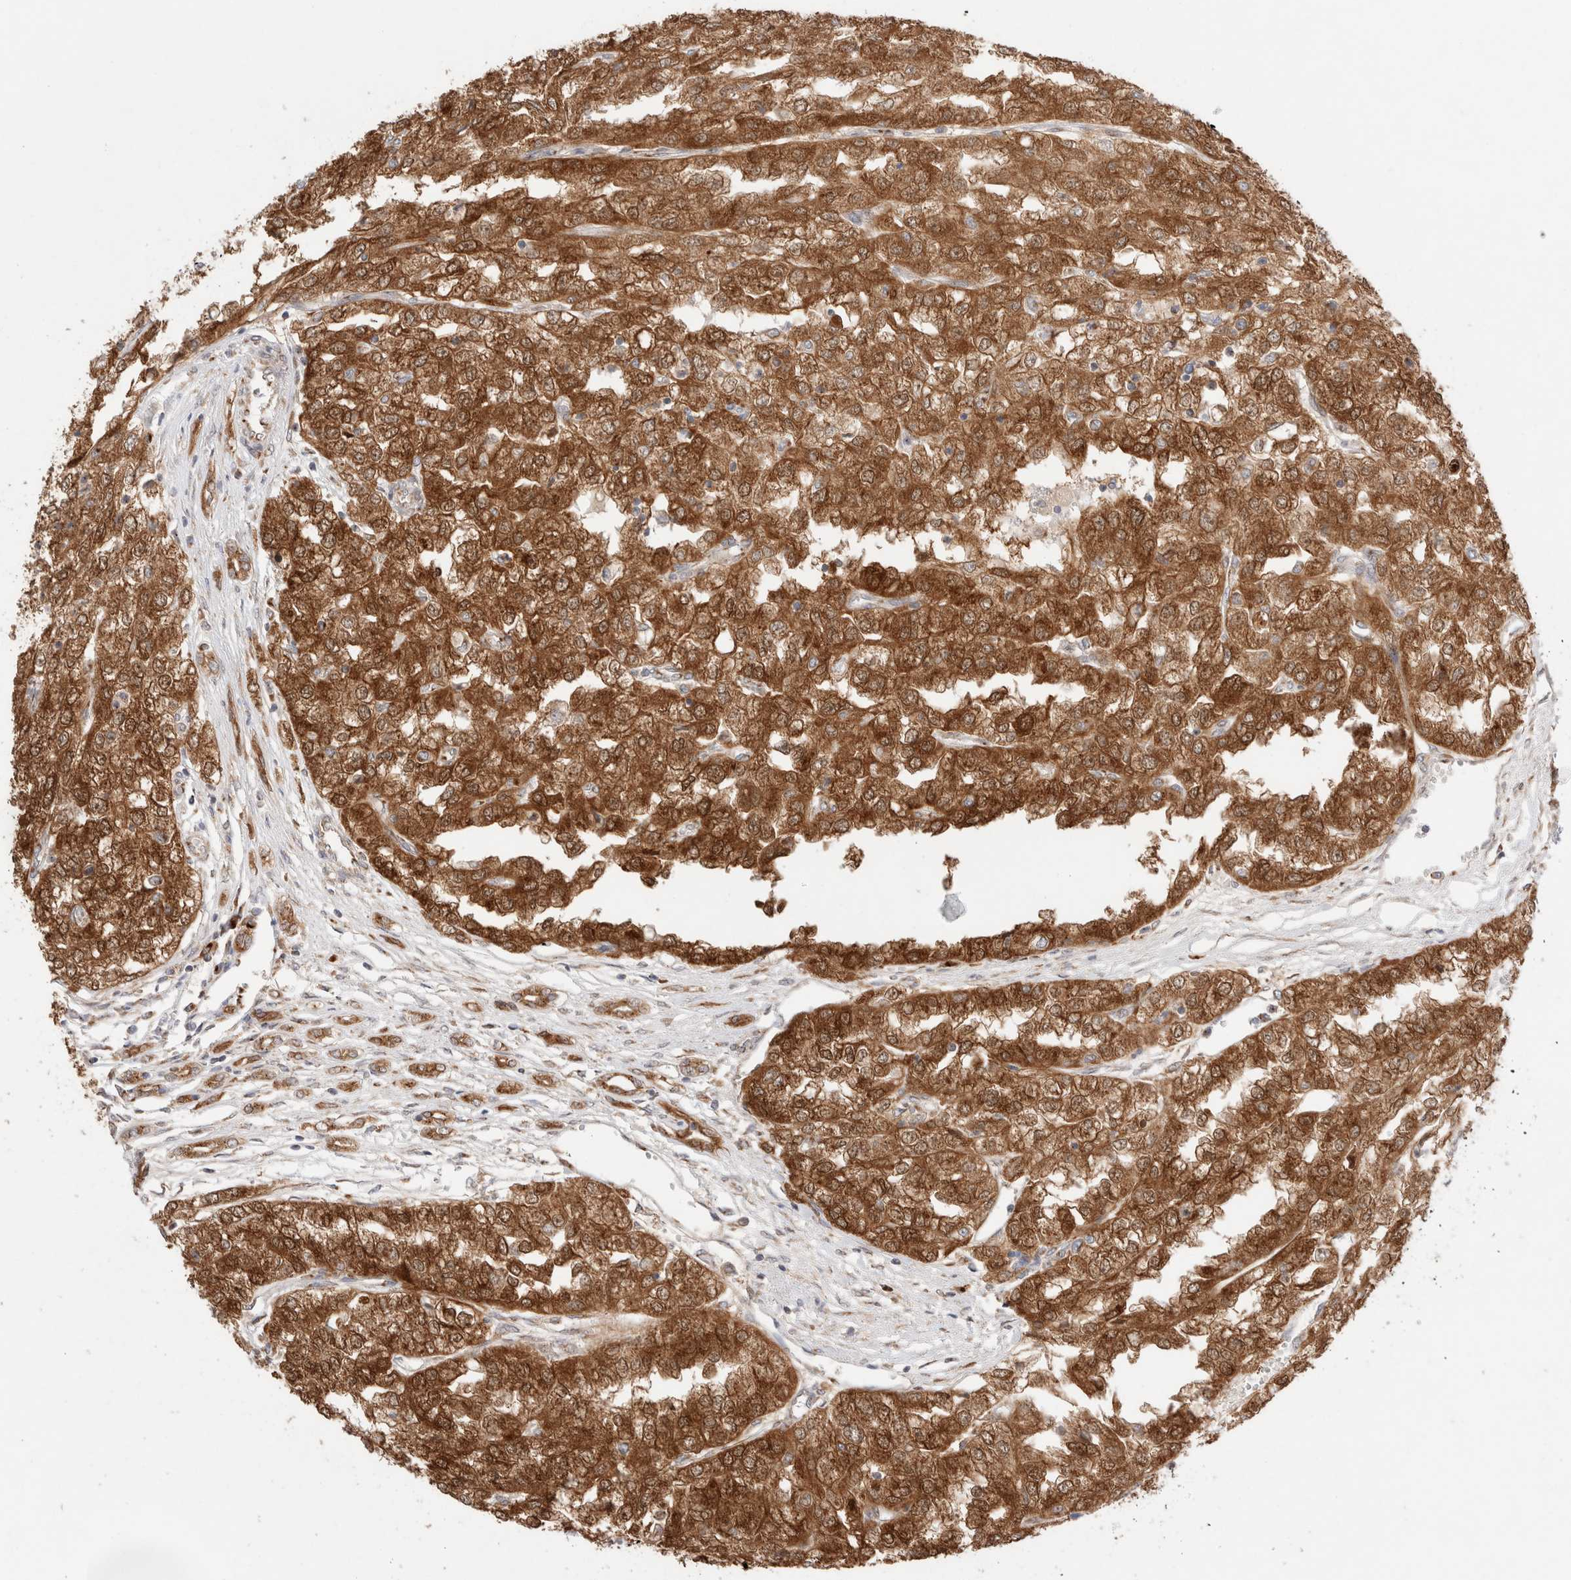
{"staining": {"intensity": "strong", "quantity": ">75%", "location": "cytoplasmic/membranous"}, "tissue": "renal cancer", "cell_type": "Tumor cells", "image_type": "cancer", "snomed": [{"axis": "morphology", "description": "Adenocarcinoma, NOS"}, {"axis": "topography", "description": "Kidney"}], "caption": "Renal cancer (adenocarcinoma) stained with immunohistochemistry shows strong cytoplasmic/membranous positivity in about >75% of tumor cells.", "gene": "LMAN2L", "patient": {"sex": "female", "age": 54}}